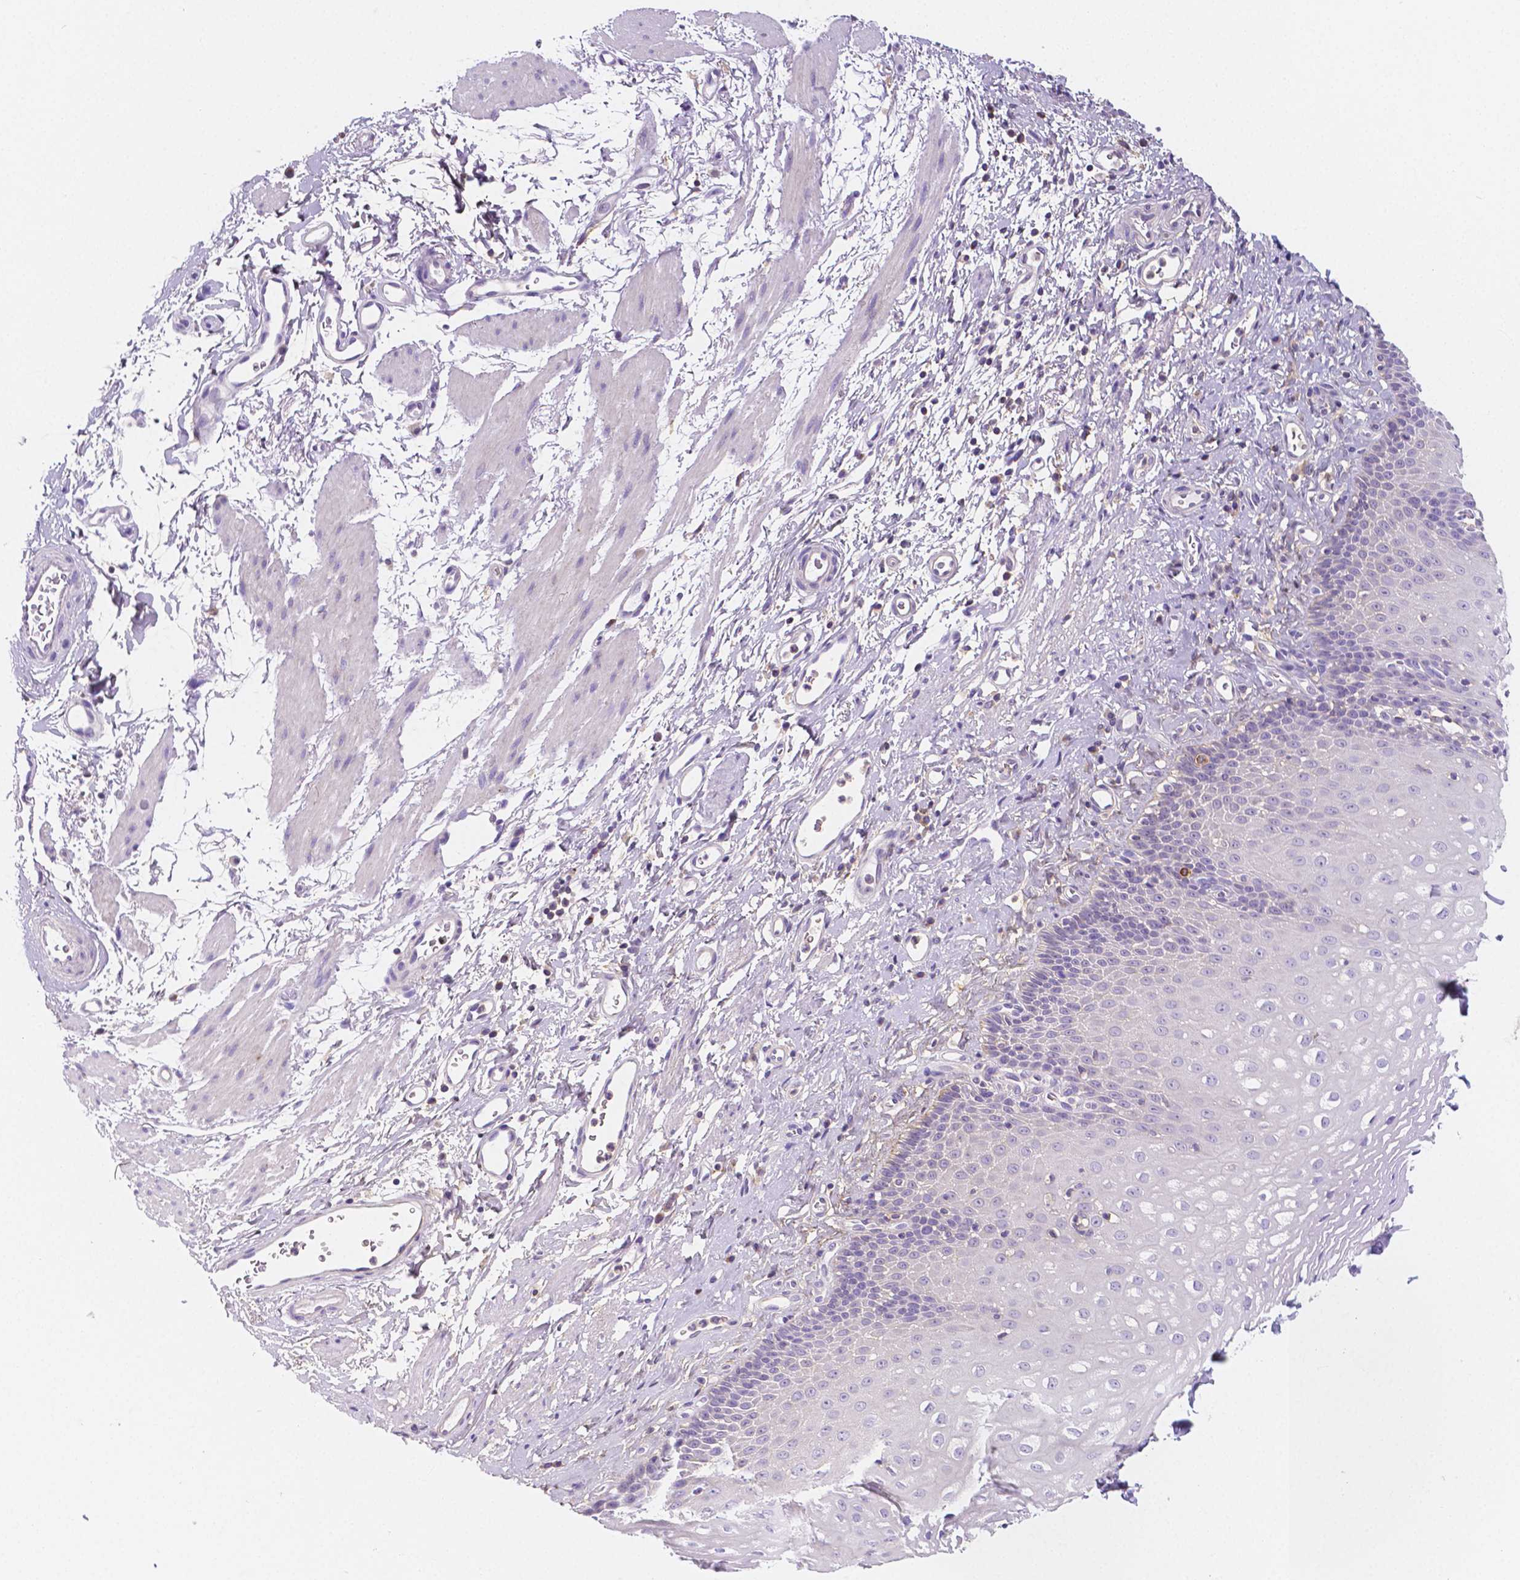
{"staining": {"intensity": "negative", "quantity": "none", "location": "none"}, "tissue": "esophagus", "cell_type": "Squamous epithelial cells", "image_type": "normal", "snomed": [{"axis": "morphology", "description": "Normal tissue, NOS"}, {"axis": "topography", "description": "Esophagus"}], "caption": "Esophagus was stained to show a protein in brown. There is no significant staining in squamous epithelial cells. (IHC, brightfield microscopy, high magnification).", "gene": "GABRD", "patient": {"sex": "female", "age": 68}}